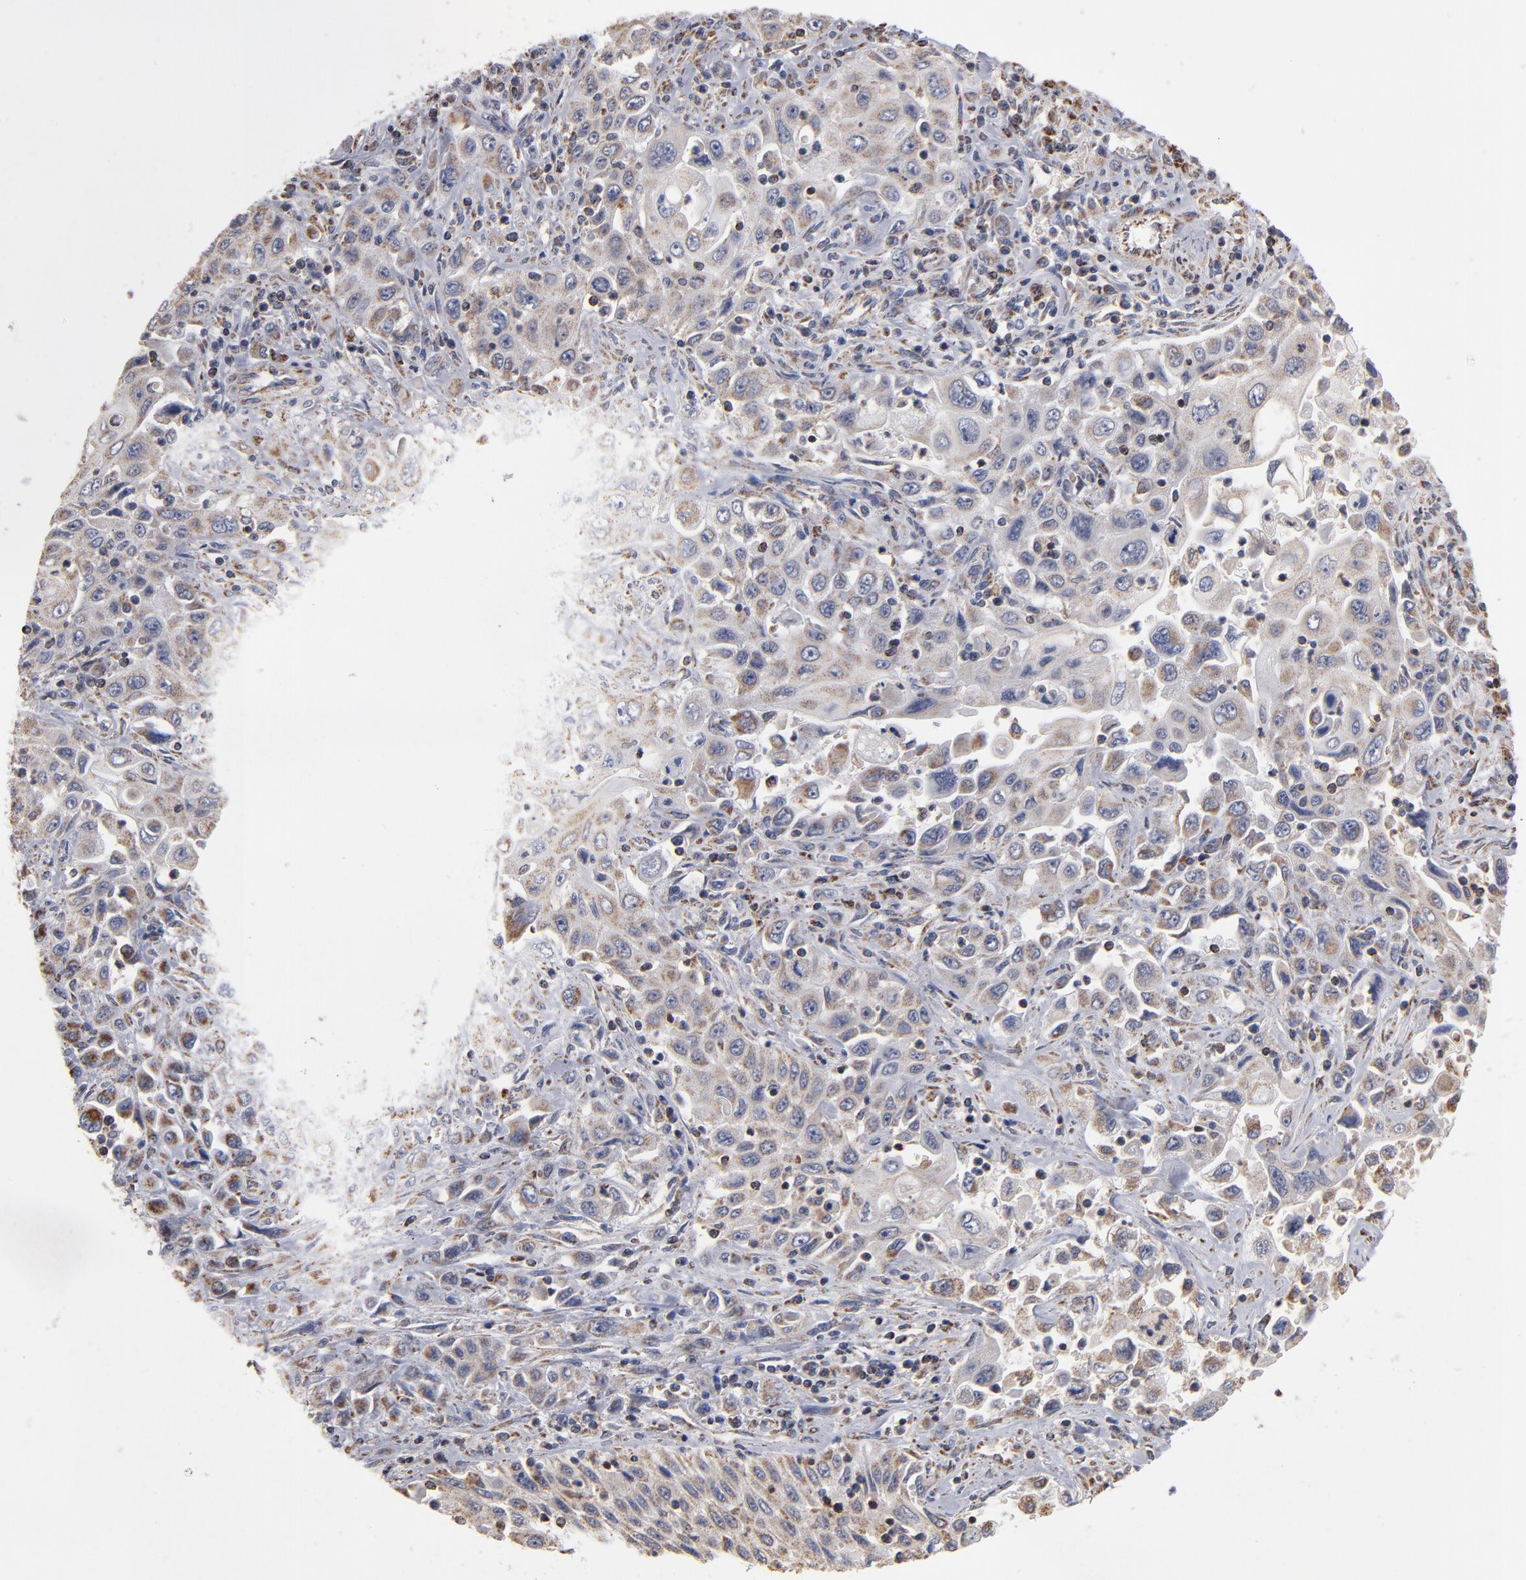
{"staining": {"intensity": "moderate", "quantity": ">75%", "location": "cytoplasmic/membranous"}, "tissue": "pancreatic cancer", "cell_type": "Tumor cells", "image_type": "cancer", "snomed": [{"axis": "morphology", "description": "Adenocarcinoma, NOS"}, {"axis": "topography", "description": "Pancreas"}], "caption": "A medium amount of moderate cytoplasmic/membranous positivity is identified in about >75% of tumor cells in pancreatic adenocarcinoma tissue. (DAB (3,3'-diaminobenzidine) IHC, brown staining for protein, blue staining for nuclei).", "gene": "MIPOL1", "patient": {"sex": "male", "age": 70}}